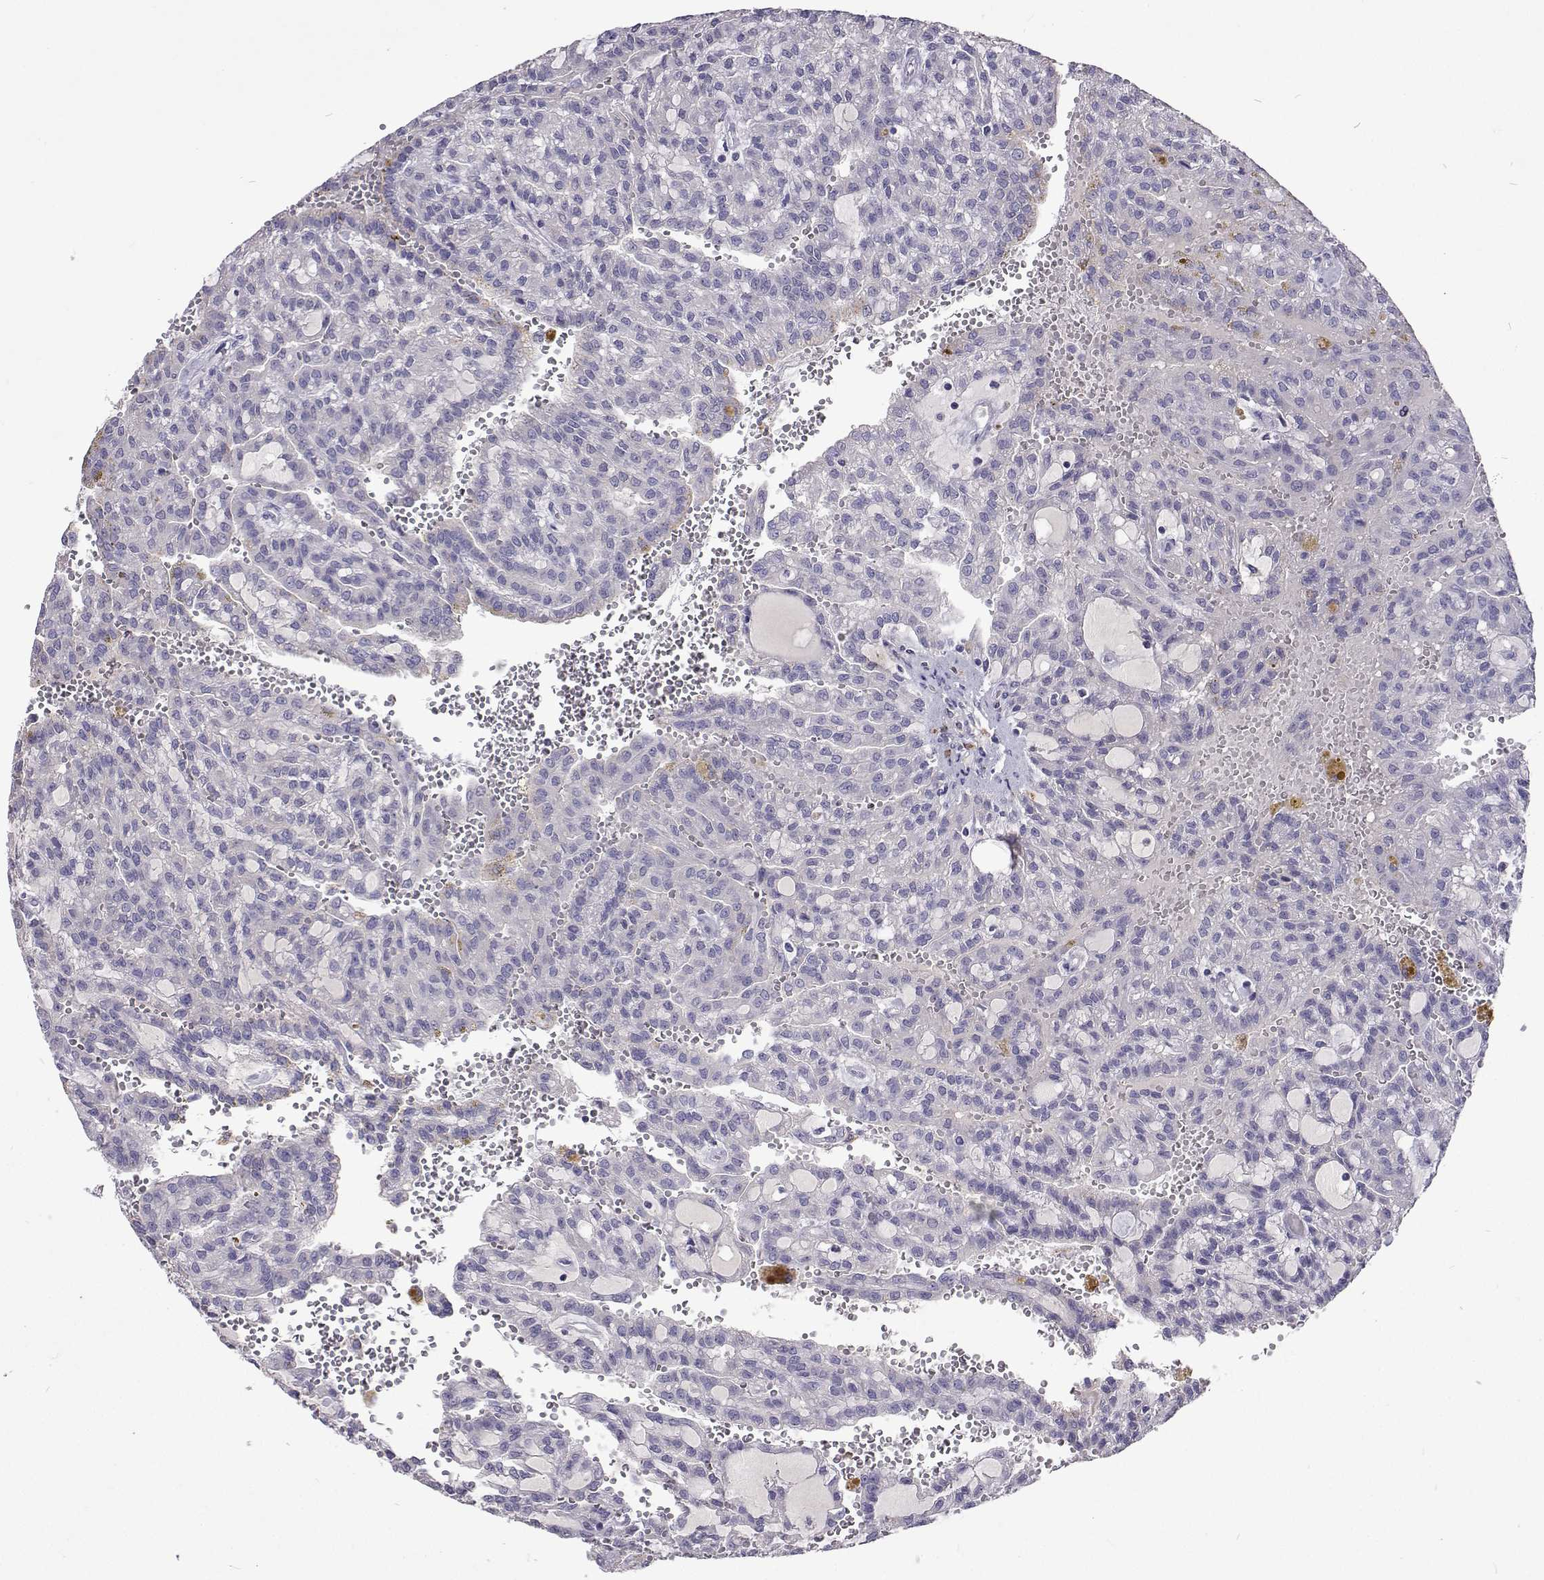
{"staining": {"intensity": "negative", "quantity": "none", "location": "none"}, "tissue": "renal cancer", "cell_type": "Tumor cells", "image_type": "cancer", "snomed": [{"axis": "morphology", "description": "Adenocarcinoma, NOS"}, {"axis": "topography", "description": "Kidney"}], "caption": "Tumor cells are negative for protein expression in human renal cancer.", "gene": "CFAP44", "patient": {"sex": "male", "age": 63}}